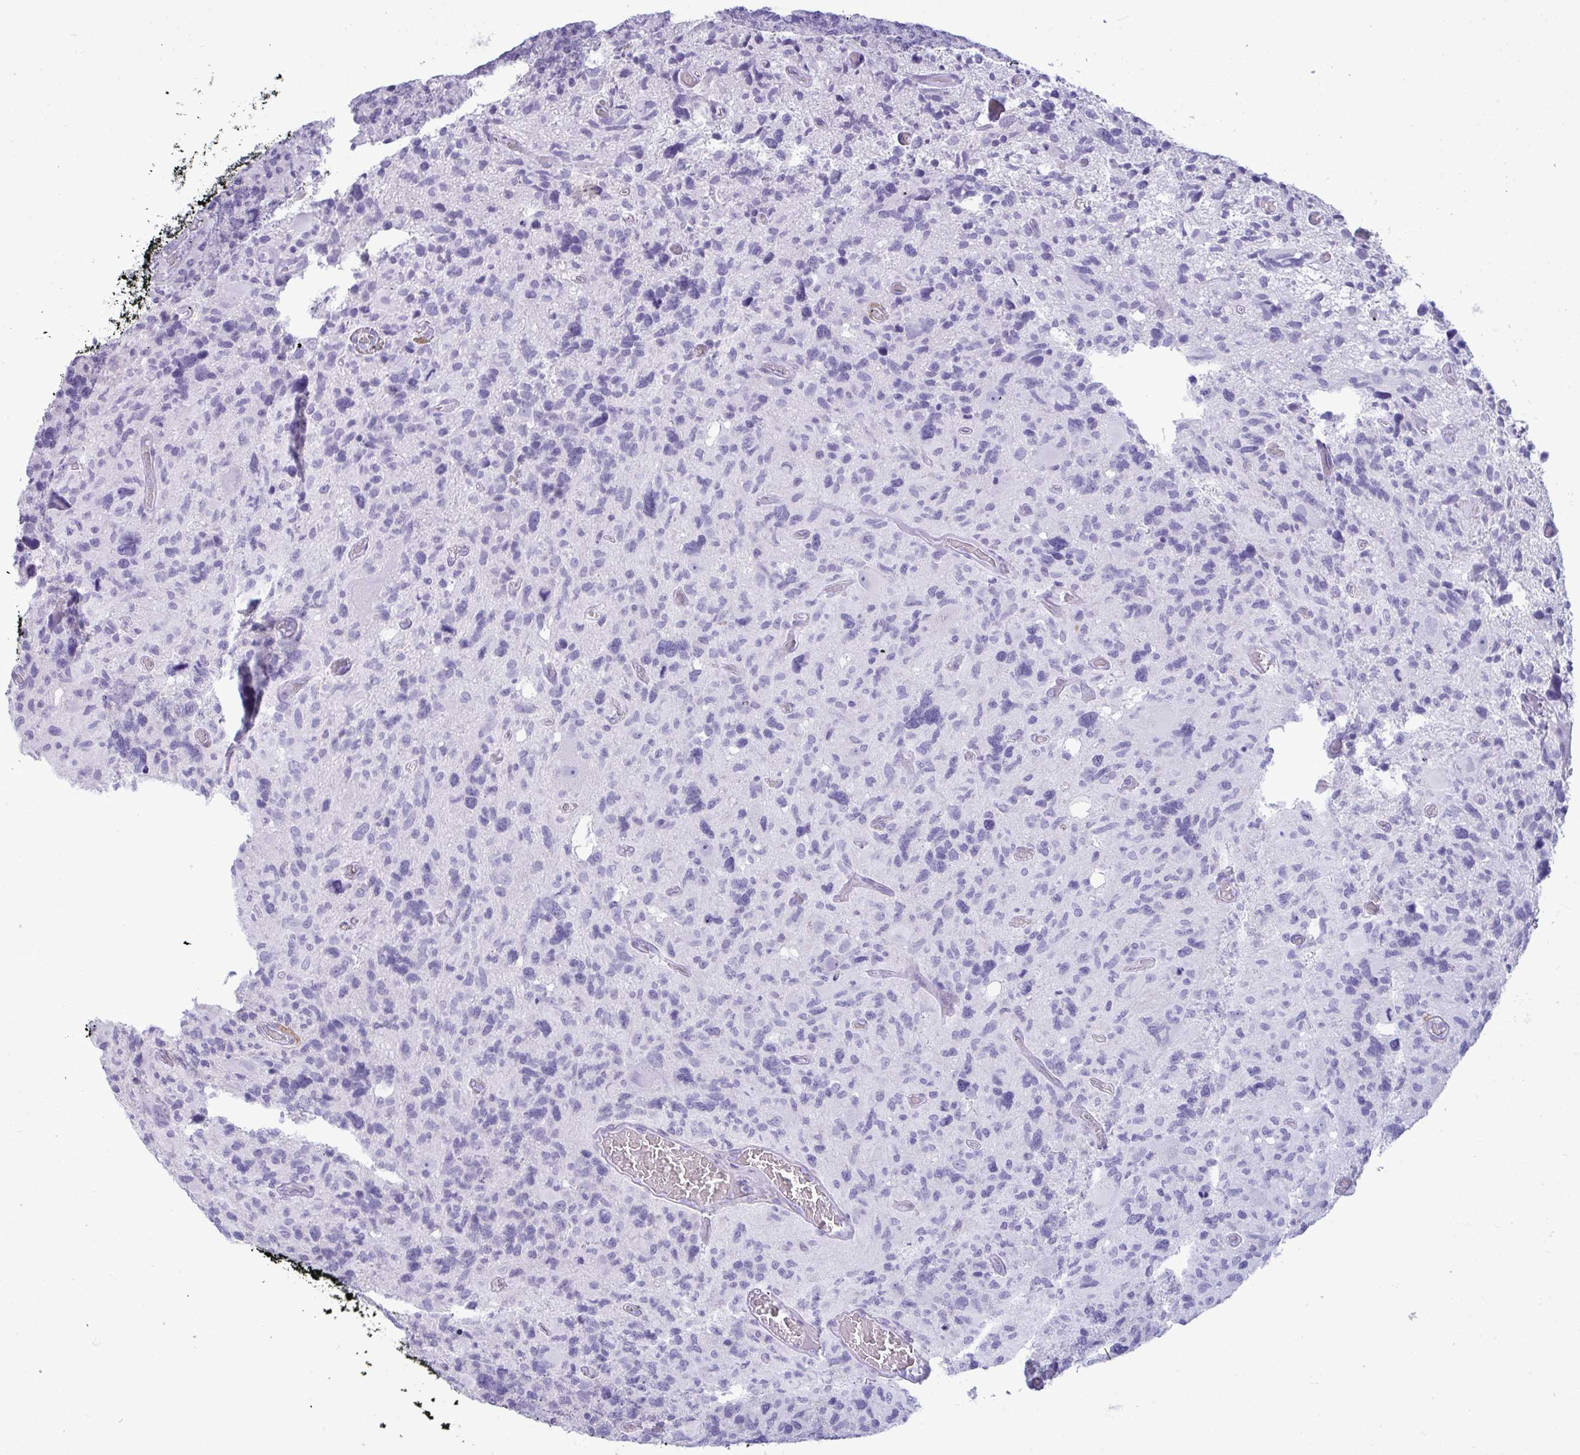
{"staining": {"intensity": "negative", "quantity": "none", "location": "none"}, "tissue": "glioma", "cell_type": "Tumor cells", "image_type": "cancer", "snomed": [{"axis": "morphology", "description": "Glioma, malignant, High grade"}, {"axis": "topography", "description": "Brain"}], "caption": "This micrograph is of malignant high-grade glioma stained with IHC to label a protein in brown with the nuclei are counter-stained blue. There is no expression in tumor cells.", "gene": "ANKRD60", "patient": {"sex": "male", "age": 49}}